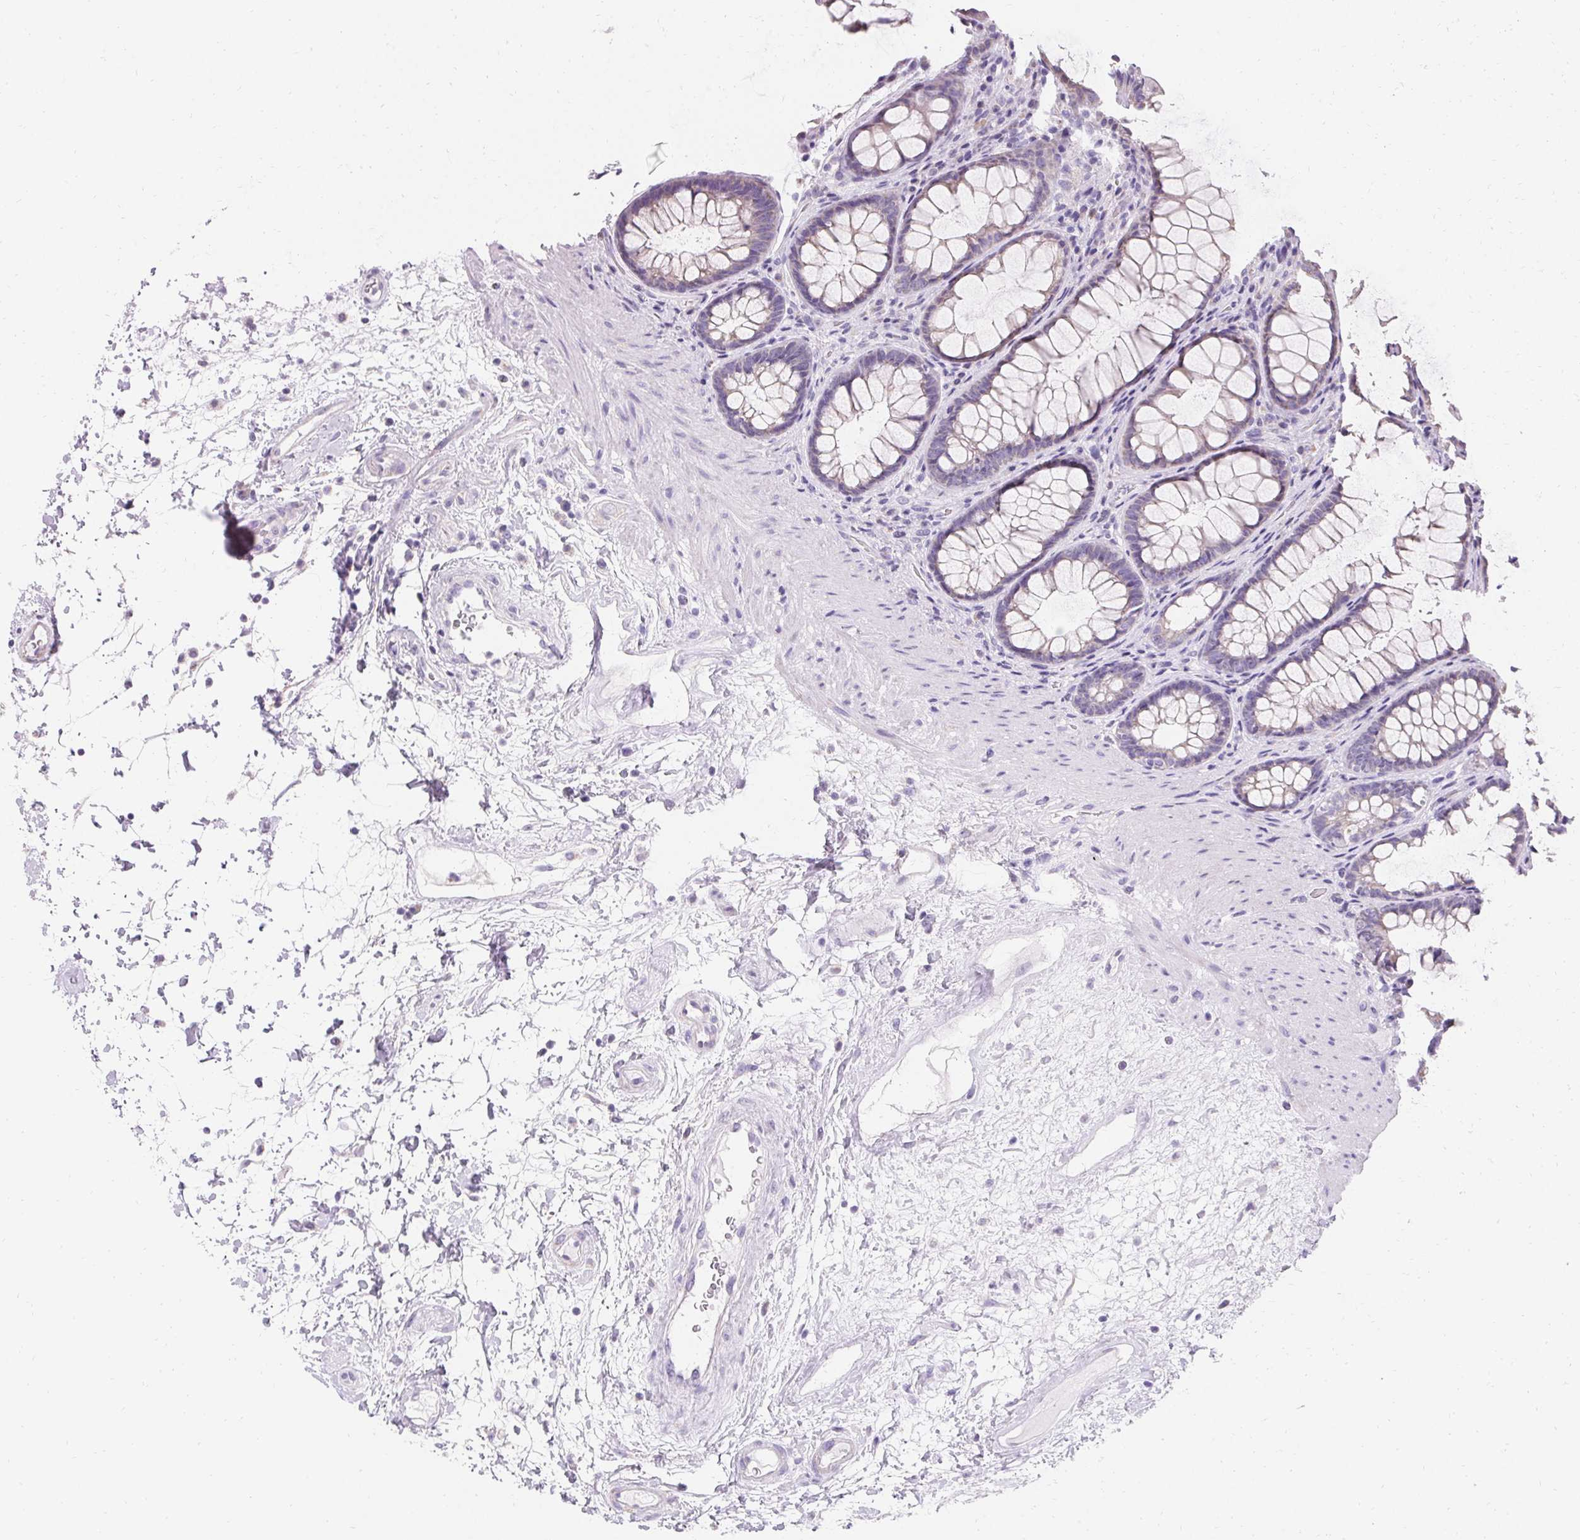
{"staining": {"intensity": "weak", "quantity": "<25%", "location": "cytoplasmic/membranous"}, "tissue": "rectum", "cell_type": "Glandular cells", "image_type": "normal", "snomed": [{"axis": "morphology", "description": "Normal tissue, NOS"}, {"axis": "topography", "description": "Rectum"}], "caption": "Micrograph shows no protein staining in glandular cells of normal rectum. (DAB IHC visualized using brightfield microscopy, high magnification).", "gene": "ASGR2", "patient": {"sex": "male", "age": 72}}